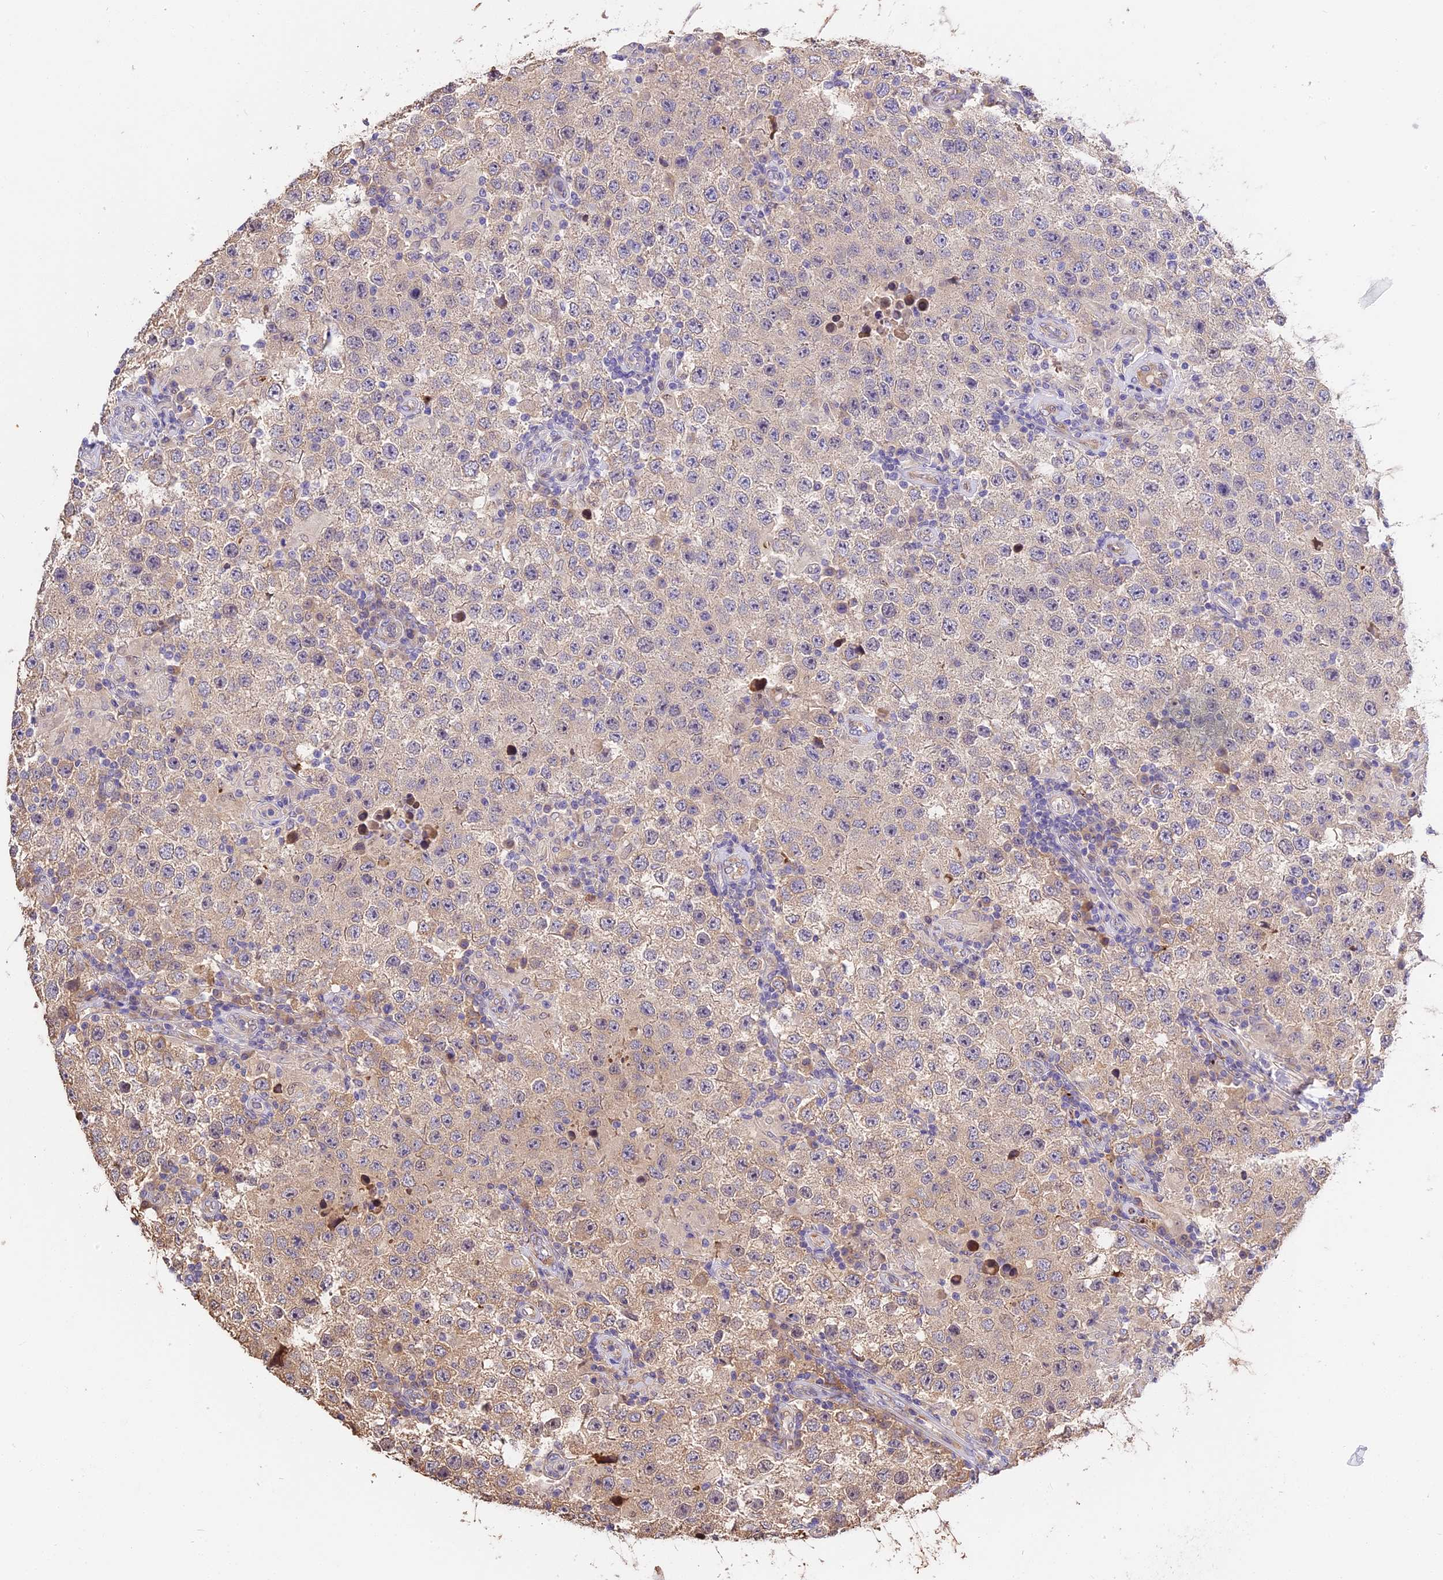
{"staining": {"intensity": "moderate", "quantity": "<25%", "location": "cytoplasmic/membranous"}, "tissue": "testis cancer", "cell_type": "Tumor cells", "image_type": "cancer", "snomed": [{"axis": "morphology", "description": "Normal tissue, NOS"}, {"axis": "morphology", "description": "Urothelial carcinoma, High grade"}, {"axis": "morphology", "description": "Seminoma, NOS"}, {"axis": "morphology", "description": "Carcinoma, Embryonal, NOS"}, {"axis": "topography", "description": "Urinary bladder"}, {"axis": "topography", "description": "Testis"}], "caption": "High-magnification brightfield microscopy of testis cancer (embryonal carcinoma) stained with DAB (3,3'-diaminobenzidine) (brown) and counterstained with hematoxylin (blue). tumor cells exhibit moderate cytoplasmic/membranous expression is identified in approximately<25% of cells. Using DAB (3,3'-diaminobenzidine) (brown) and hematoxylin (blue) stains, captured at high magnification using brightfield microscopy.", "gene": "BSCL2", "patient": {"sex": "male", "age": 41}}